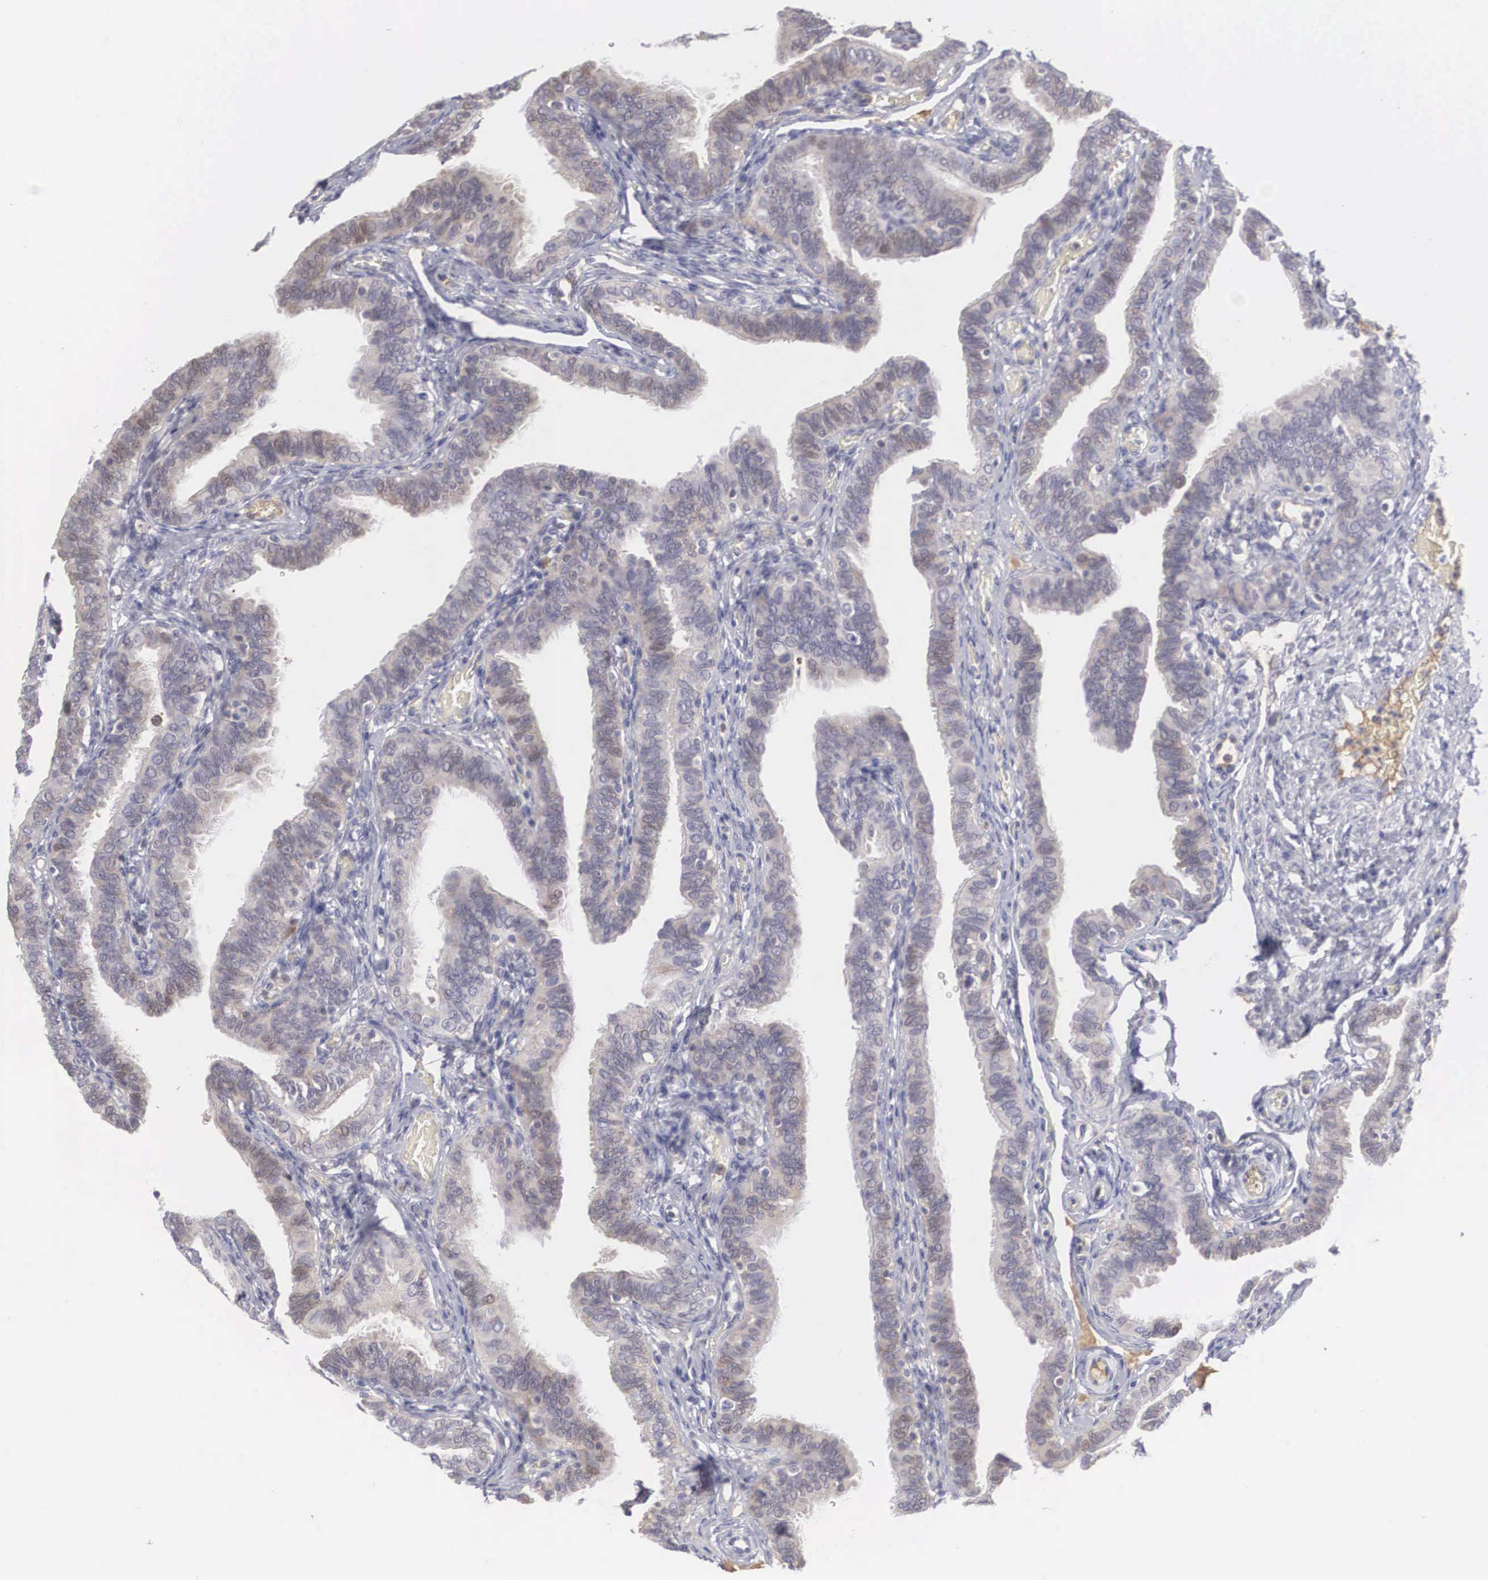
{"staining": {"intensity": "weak", "quantity": "25%-75%", "location": "cytoplasmic/membranous"}, "tissue": "fallopian tube", "cell_type": "Glandular cells", "image_type": "normal", "snomed": [{"axis": "morphology", "description": "Normal tissue, NOS"}, {"axis": "topography", "description": "Fallopian tube"}], "caption": "The histopathology image demonstrates a brown stain indicating the presence of a protein in the cytoplasmic/membranous of glandular cells in fallopian tube.", "gene": "RBPJ", "patient": {"sex": "female", "age": 38}}